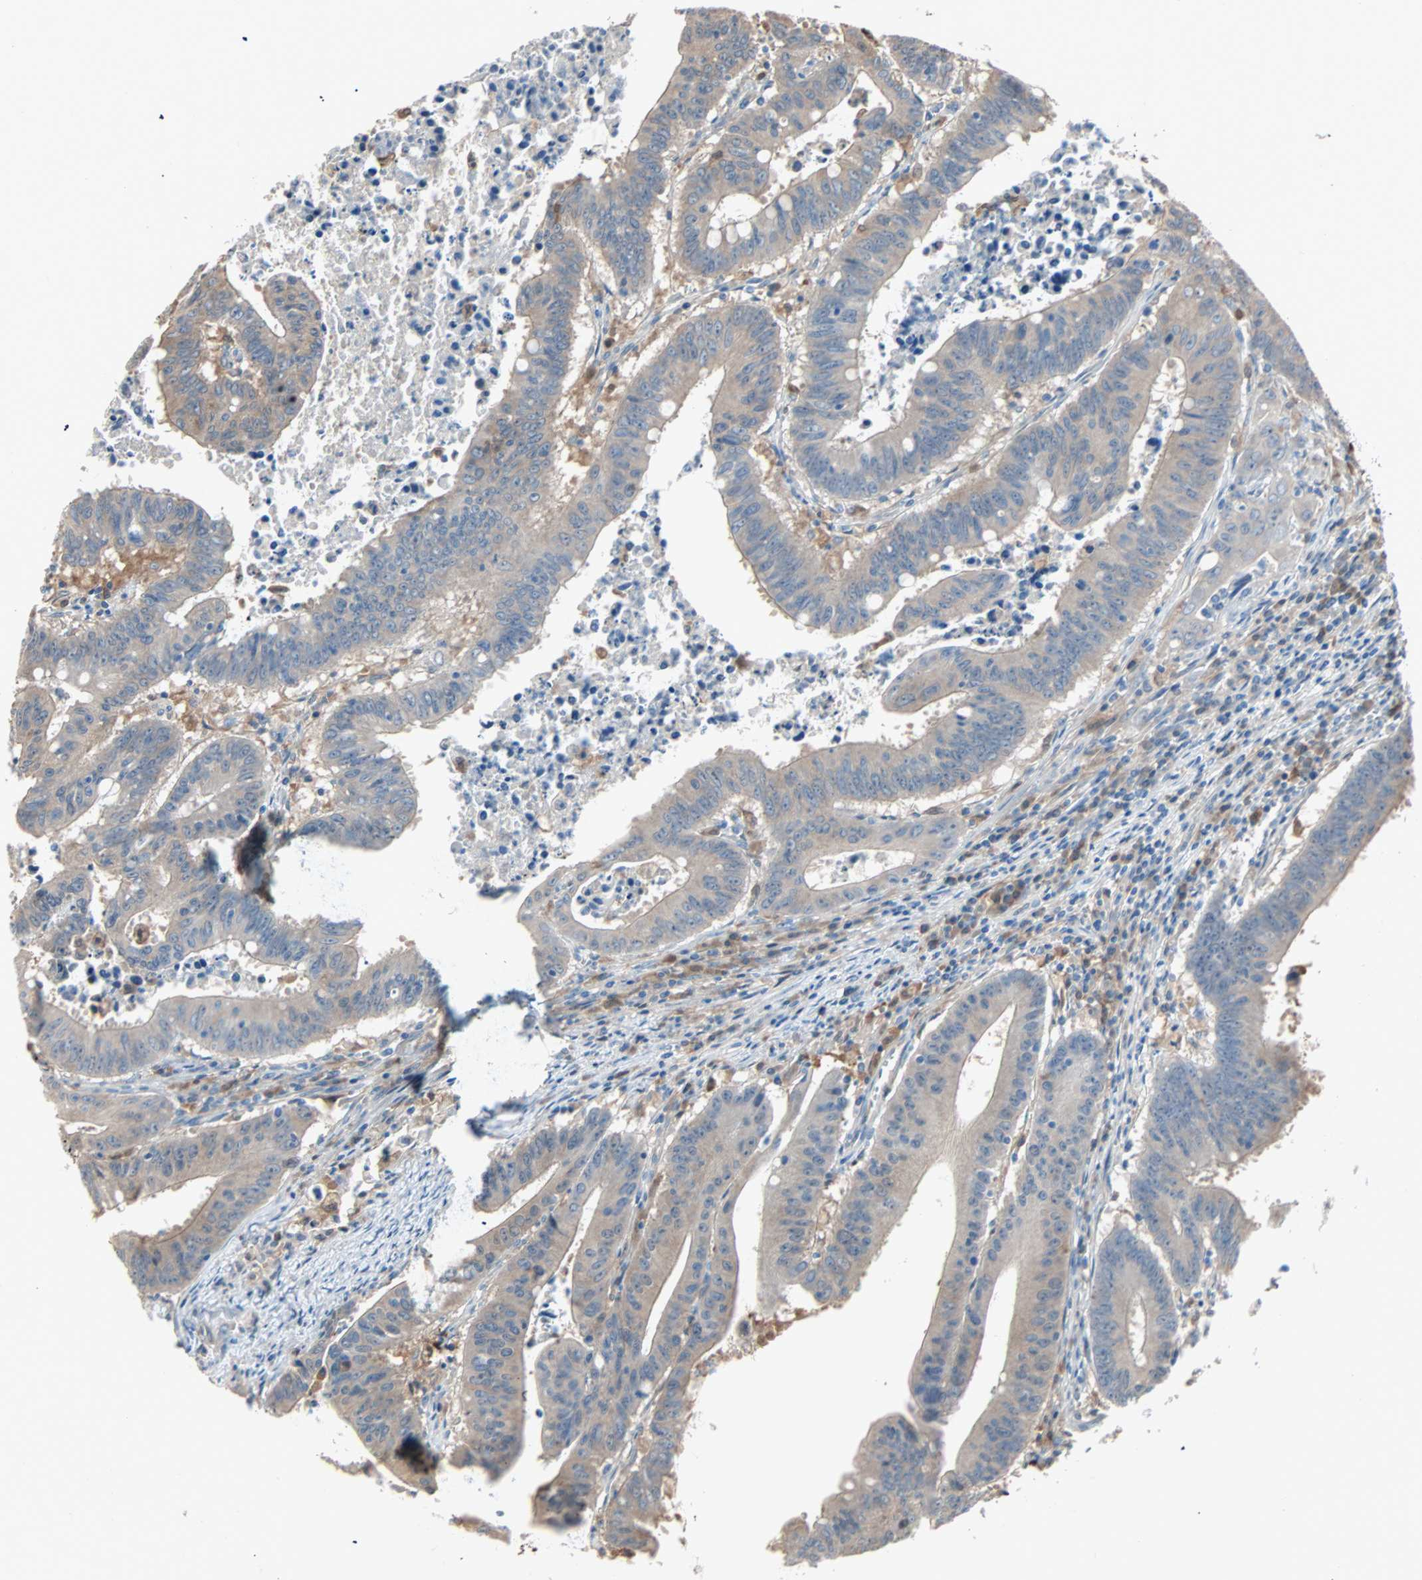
{"staining": {"intensity": "moderate", "quantity": ">75%", "location": "cytoplasmic/membranous"}, "tissue": "colorectal cancer", "cell_type": "Tumor cells", "image_type": "cancer", "snomed": [{"axis": "morphology", "description": "Adenocarcinoma, NOS"}, {"axis": "topography", "description": "Colon"}], "caption": "Adenocarcinoma (colorectal) stained for a protein (brown) displays moderate cytoplasmic/membranous positive staining in approximately >75% of tumor cells.", "gene": "PRDX1", "patient": {"sex": "male", "age": 45}}